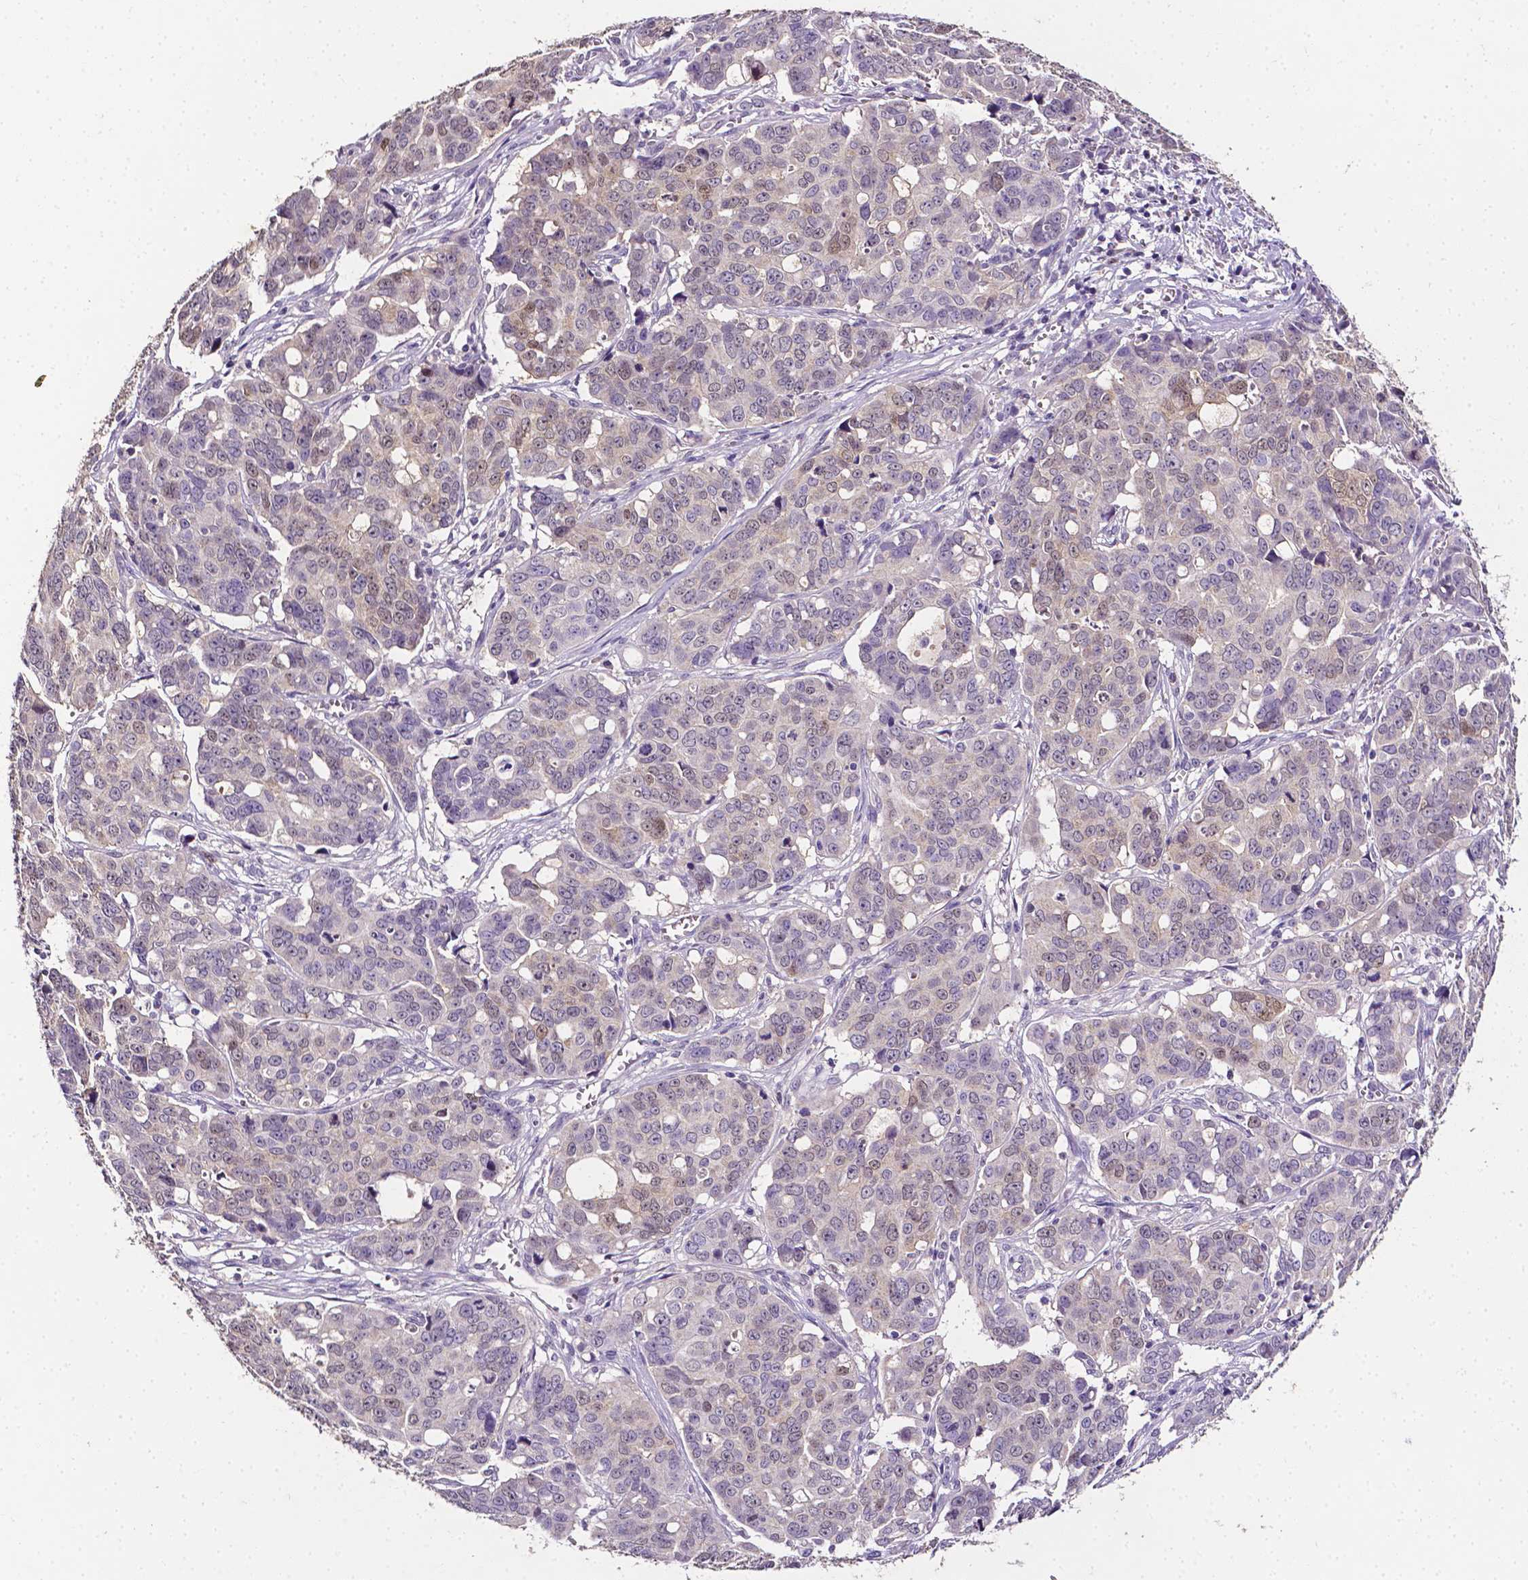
{"staining": {"intensity": "negative", "quantity": "none", "location": "none"}, "tissue": "ovarian cancer", "cell_type": "Tumor cells", "image_type": "cancer", "snomed": [{"axis": "morphology", "description": "Carcinoma, endometroid"}, {"axis": "topography", "description": "Ovary"}], "caption": "Tumor cells show no significant positivity in ovarian cancer (endometroid carcinoma).", "gene": "PSAT1", "patient": {"sex": "female", "age": 78}}